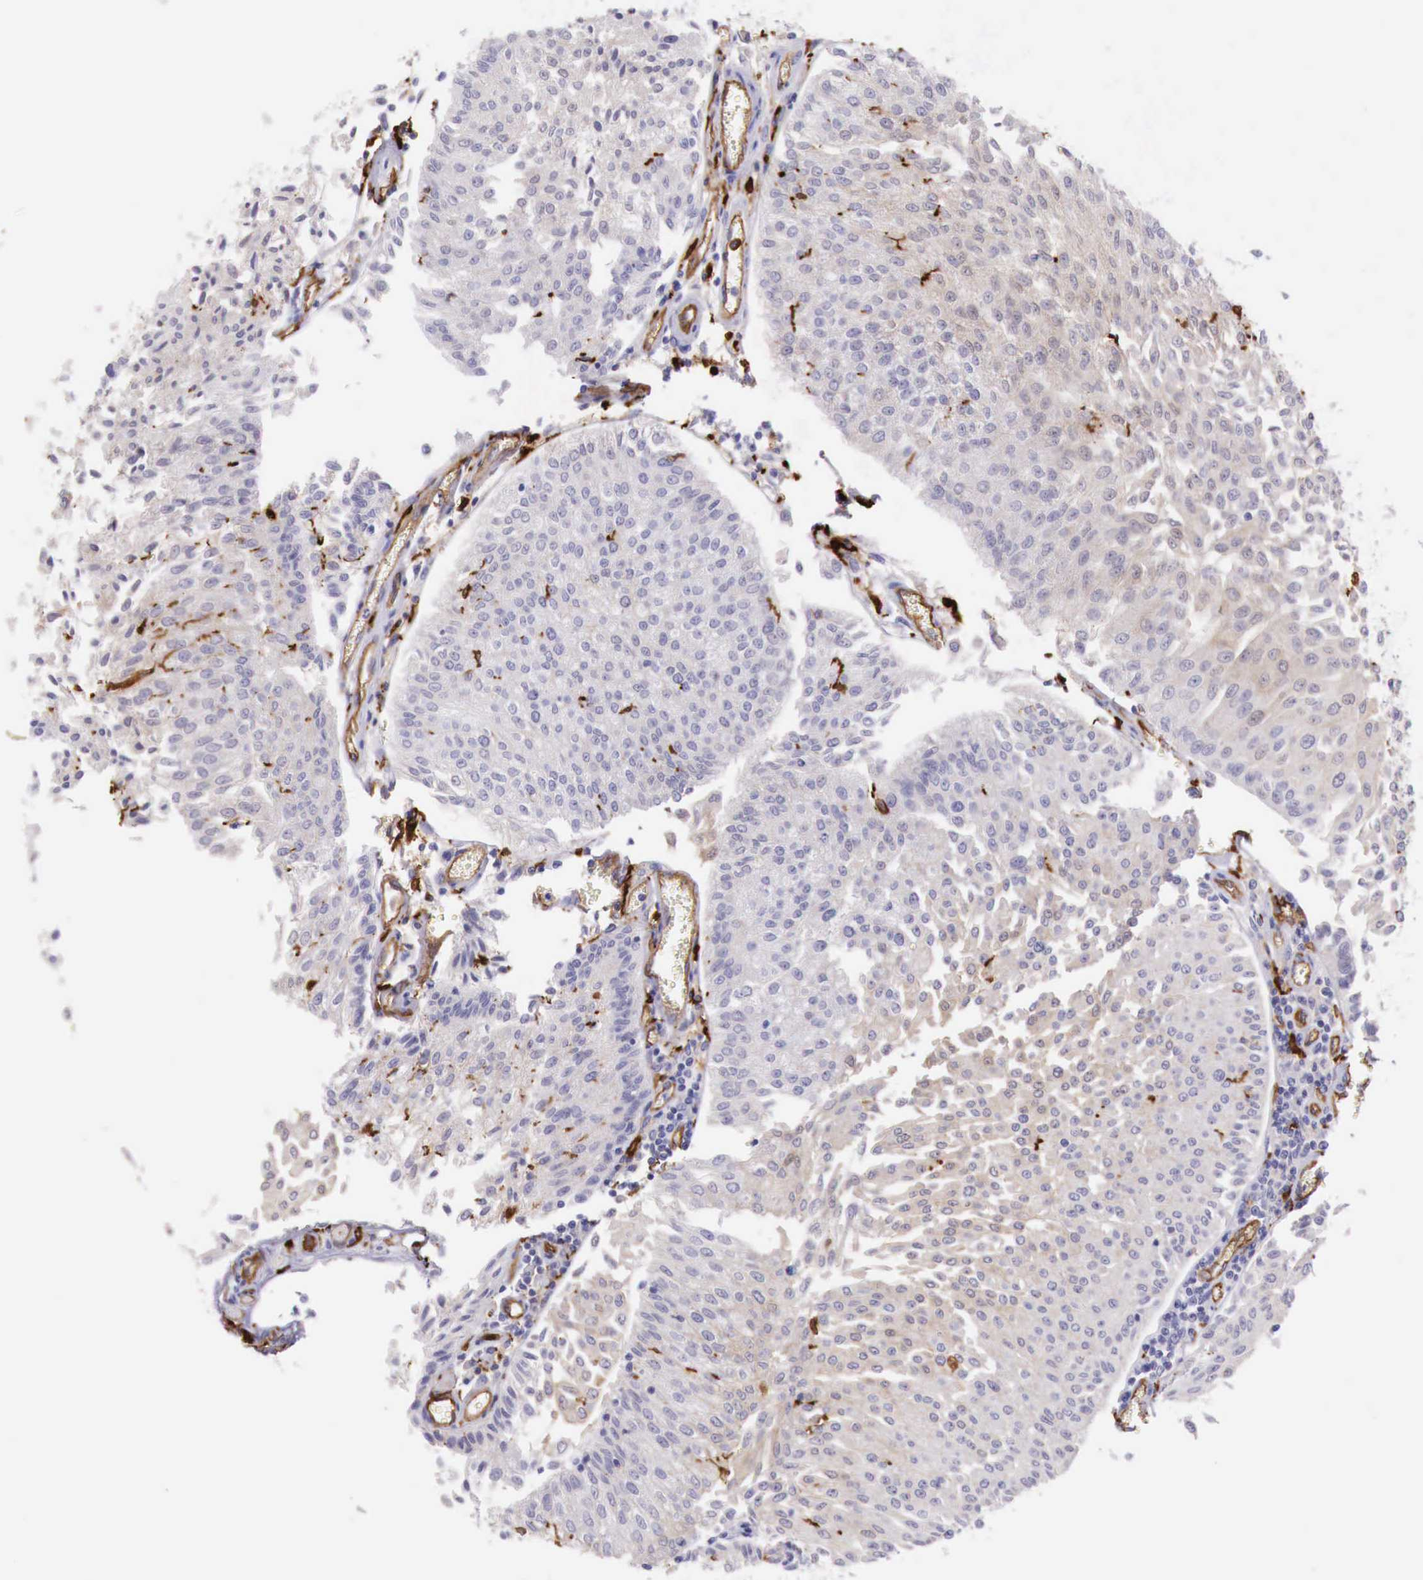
{"staining": {"intensity": "weak", "quantity": "25%-75%", "location": "cytoplasmic/membranous"}, "tissue": "urothelial cancer", "cell_type": "Tumor cells", "image_type": "cancer", "snomed": [{"axis": "morphology", "description": "Urothelial carcinoma, Low grade"}, {"axis": "topography", "description": "Urinary bladder"}], "caption": "Immunohistochemical staining of urothelial cancer demonstrates weak cytoplasmic/membranous protein staining in about 25%-75% of tumor cells.", "gene": "MSR1", "patient": {"sex": "male", "age": 86}}